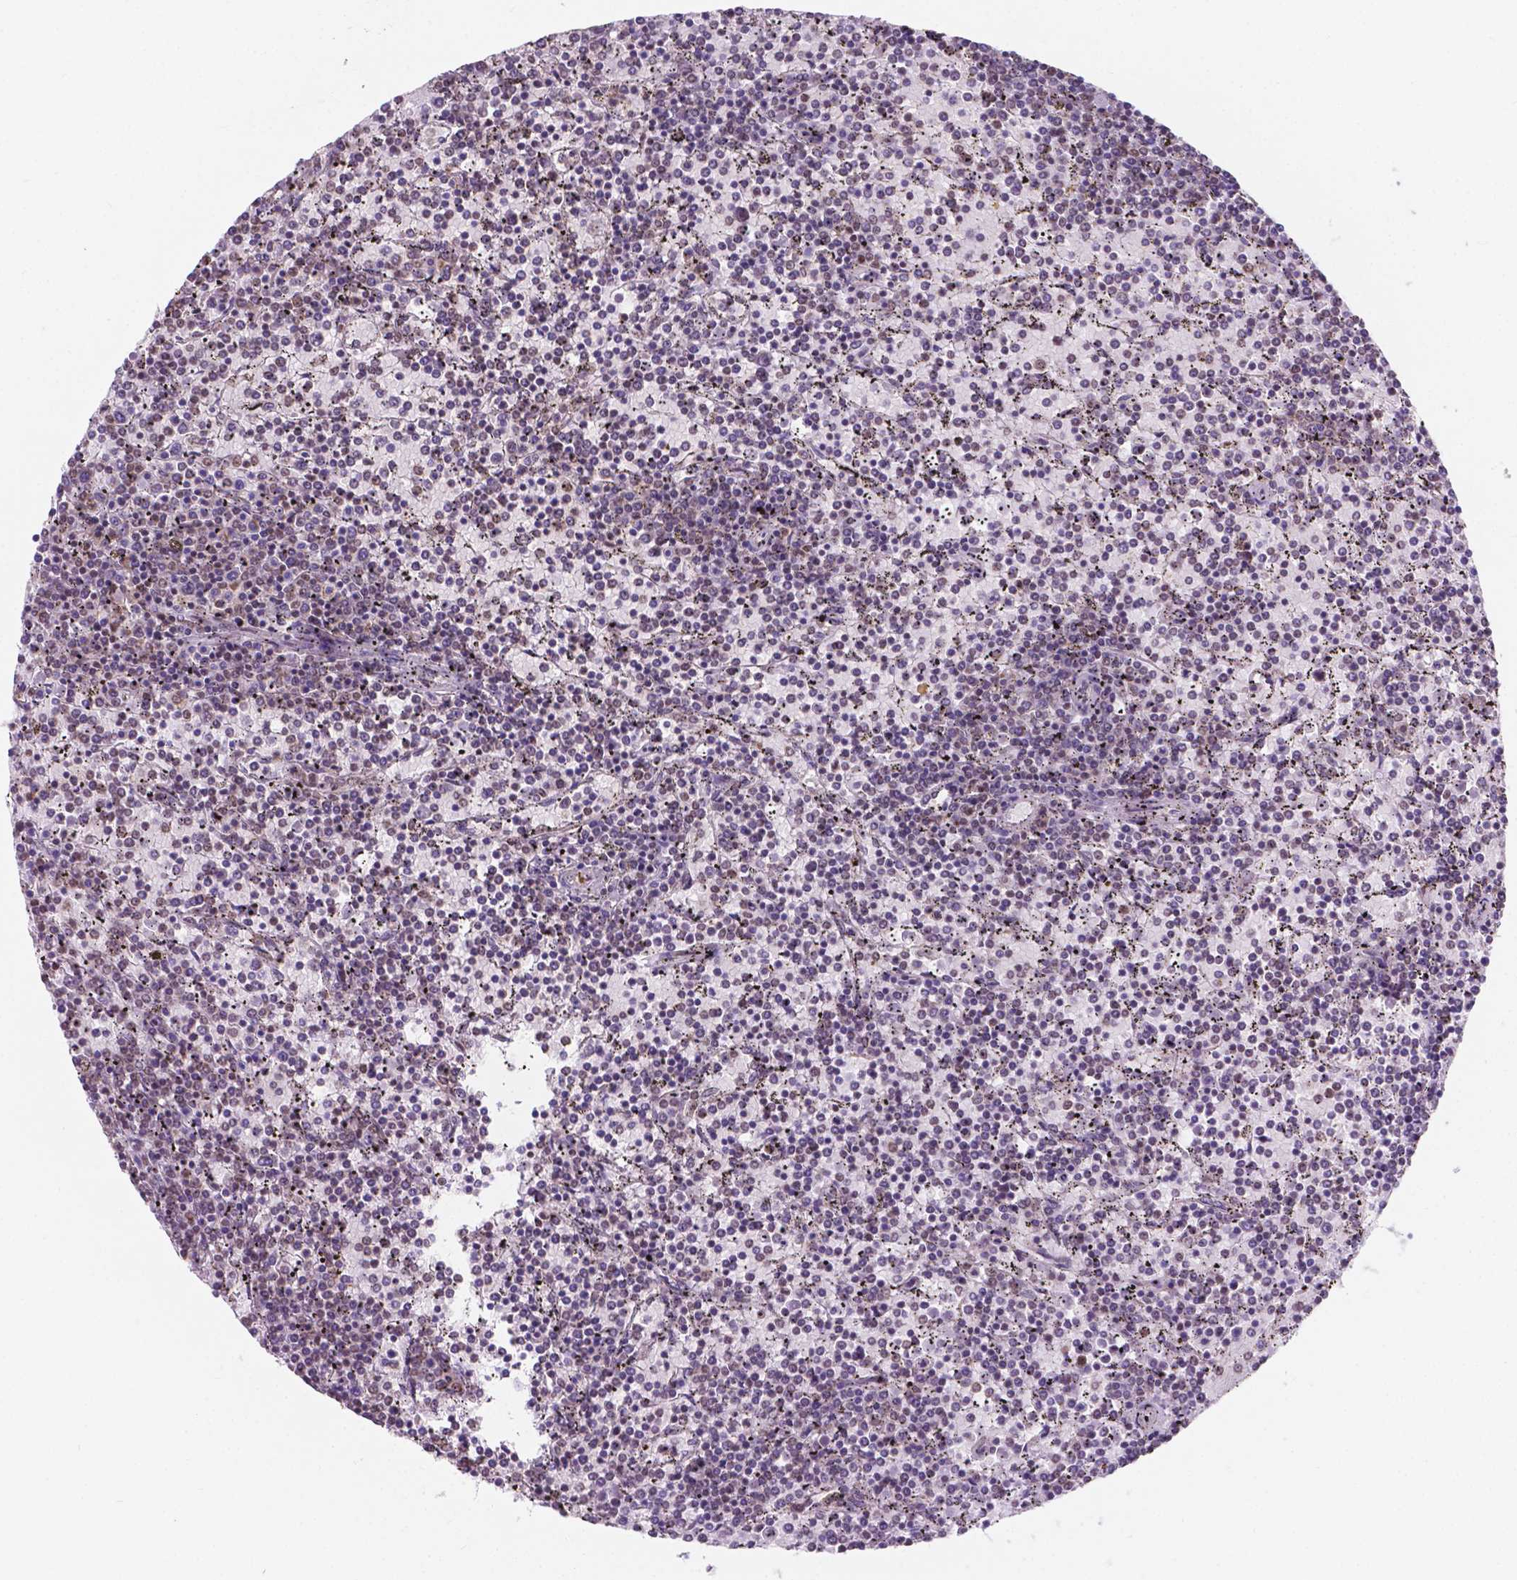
{"staining": {"intensity": "weak", "quantity": "<25%", "location": "nuclear"}, "tissue": "lymphoma", "cell_type": "Tumor cells", "image_type": "cancer", "snomed": [{"axis": "morphology", "description": "Malignant lymphoma, non-Hodgkin's type, Low grade"}, {"axis": "topography", "description": "Spleen"}], "caption": "Immunohistochemistry (IHC) photomicrograph of human lymphoma stained for a protein (brown), which reveals no expression in tumor cells.", "gene": "BCAS2", "patient": {"sex": "female", "age": 77}}